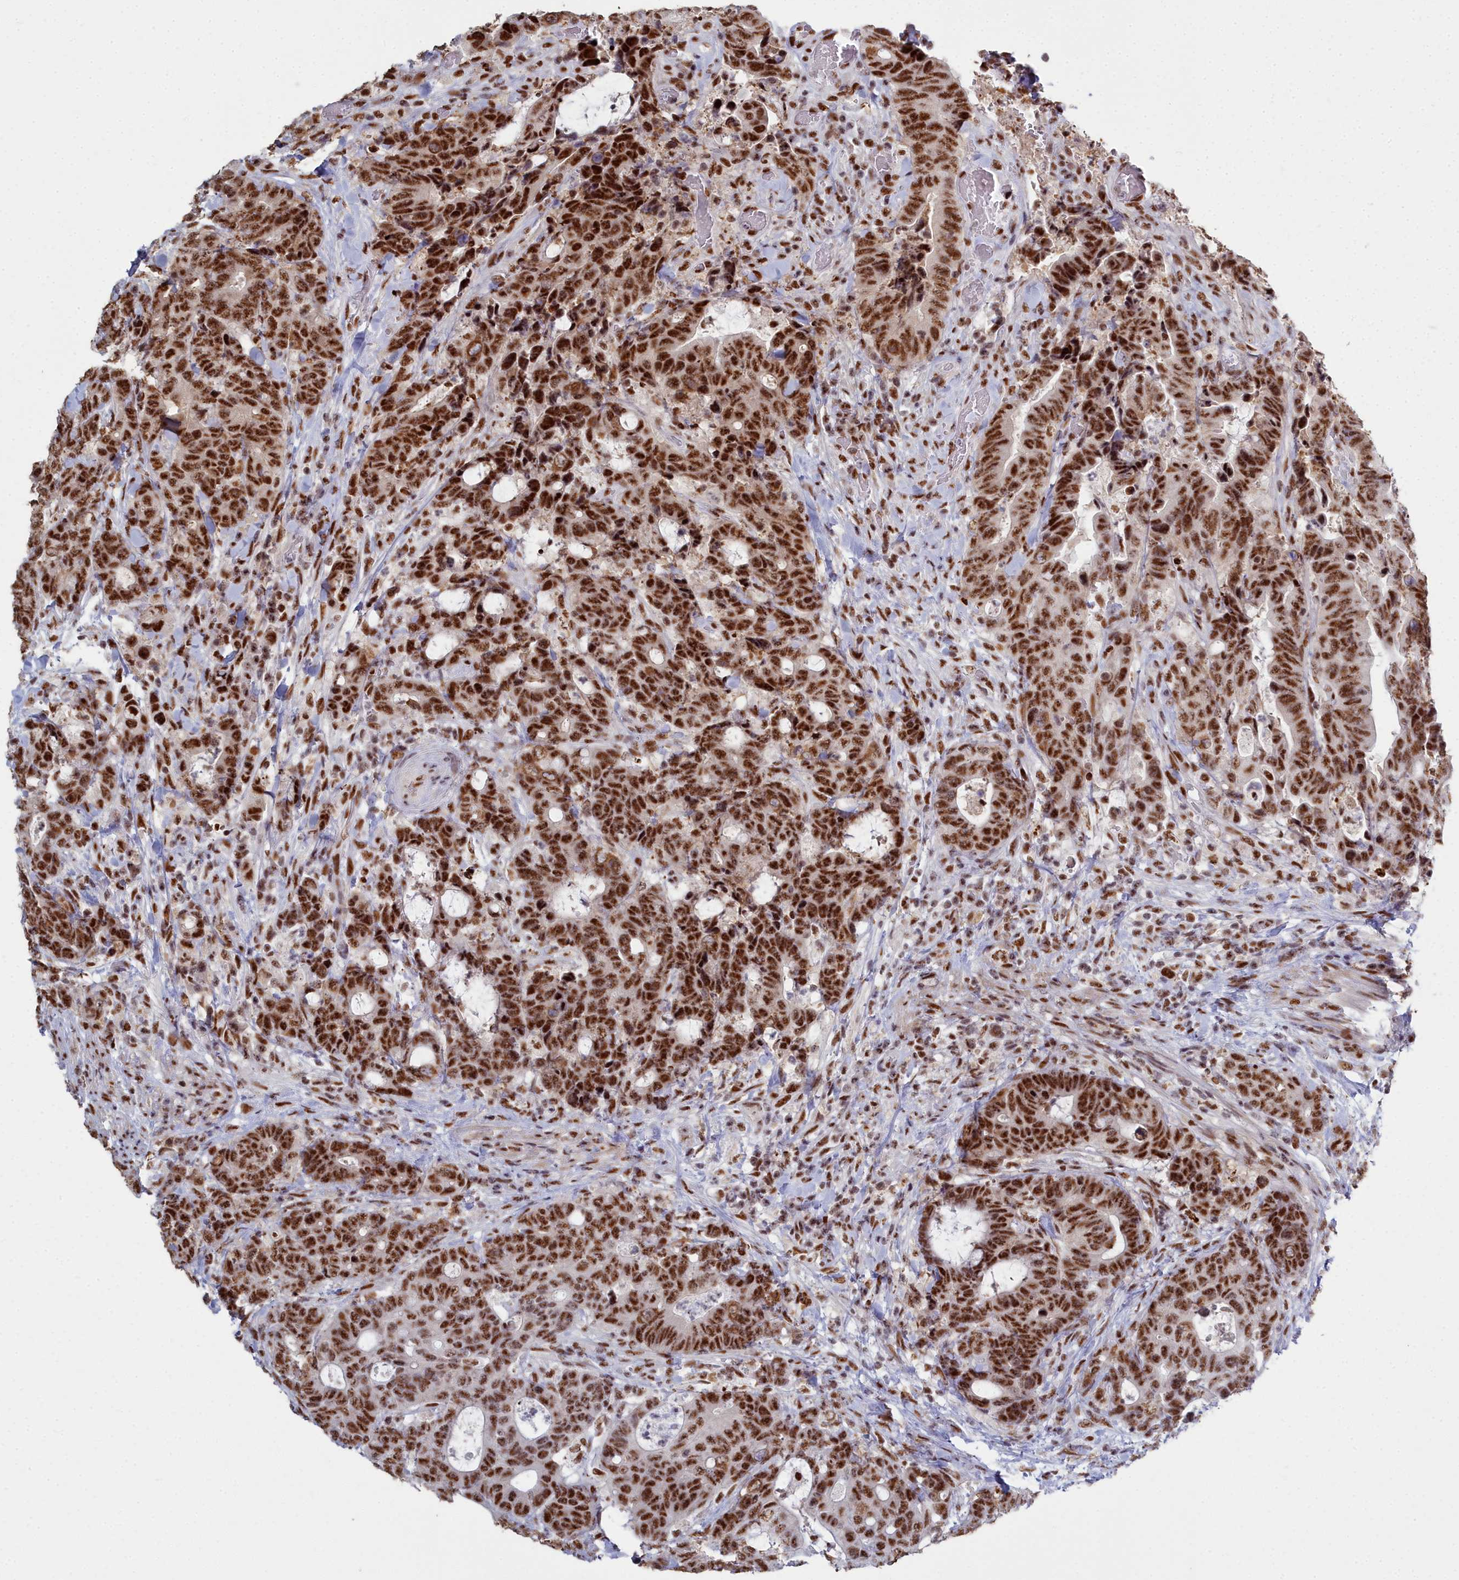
{"staining": {"intensity": "strong", "quantity": ">75%", "location": "nuclear"}, "tissue": "colorectal cancer", "cell_type": "Tumor cells", "image_type": "cancer", "snomed": [{"axis": "morphology", "description": "Adenocarcinoma, NOS"}, {"axis": "topography", "description": "Colon"}], "caption": "High-power microscopy captured an IHC image of colorectal adenocarcinoma, revealing strong nuclear staining in approximately >75% of tumor cells.", "gene": "SF3B3", "patient": {"sex": "female", "age": 82}}